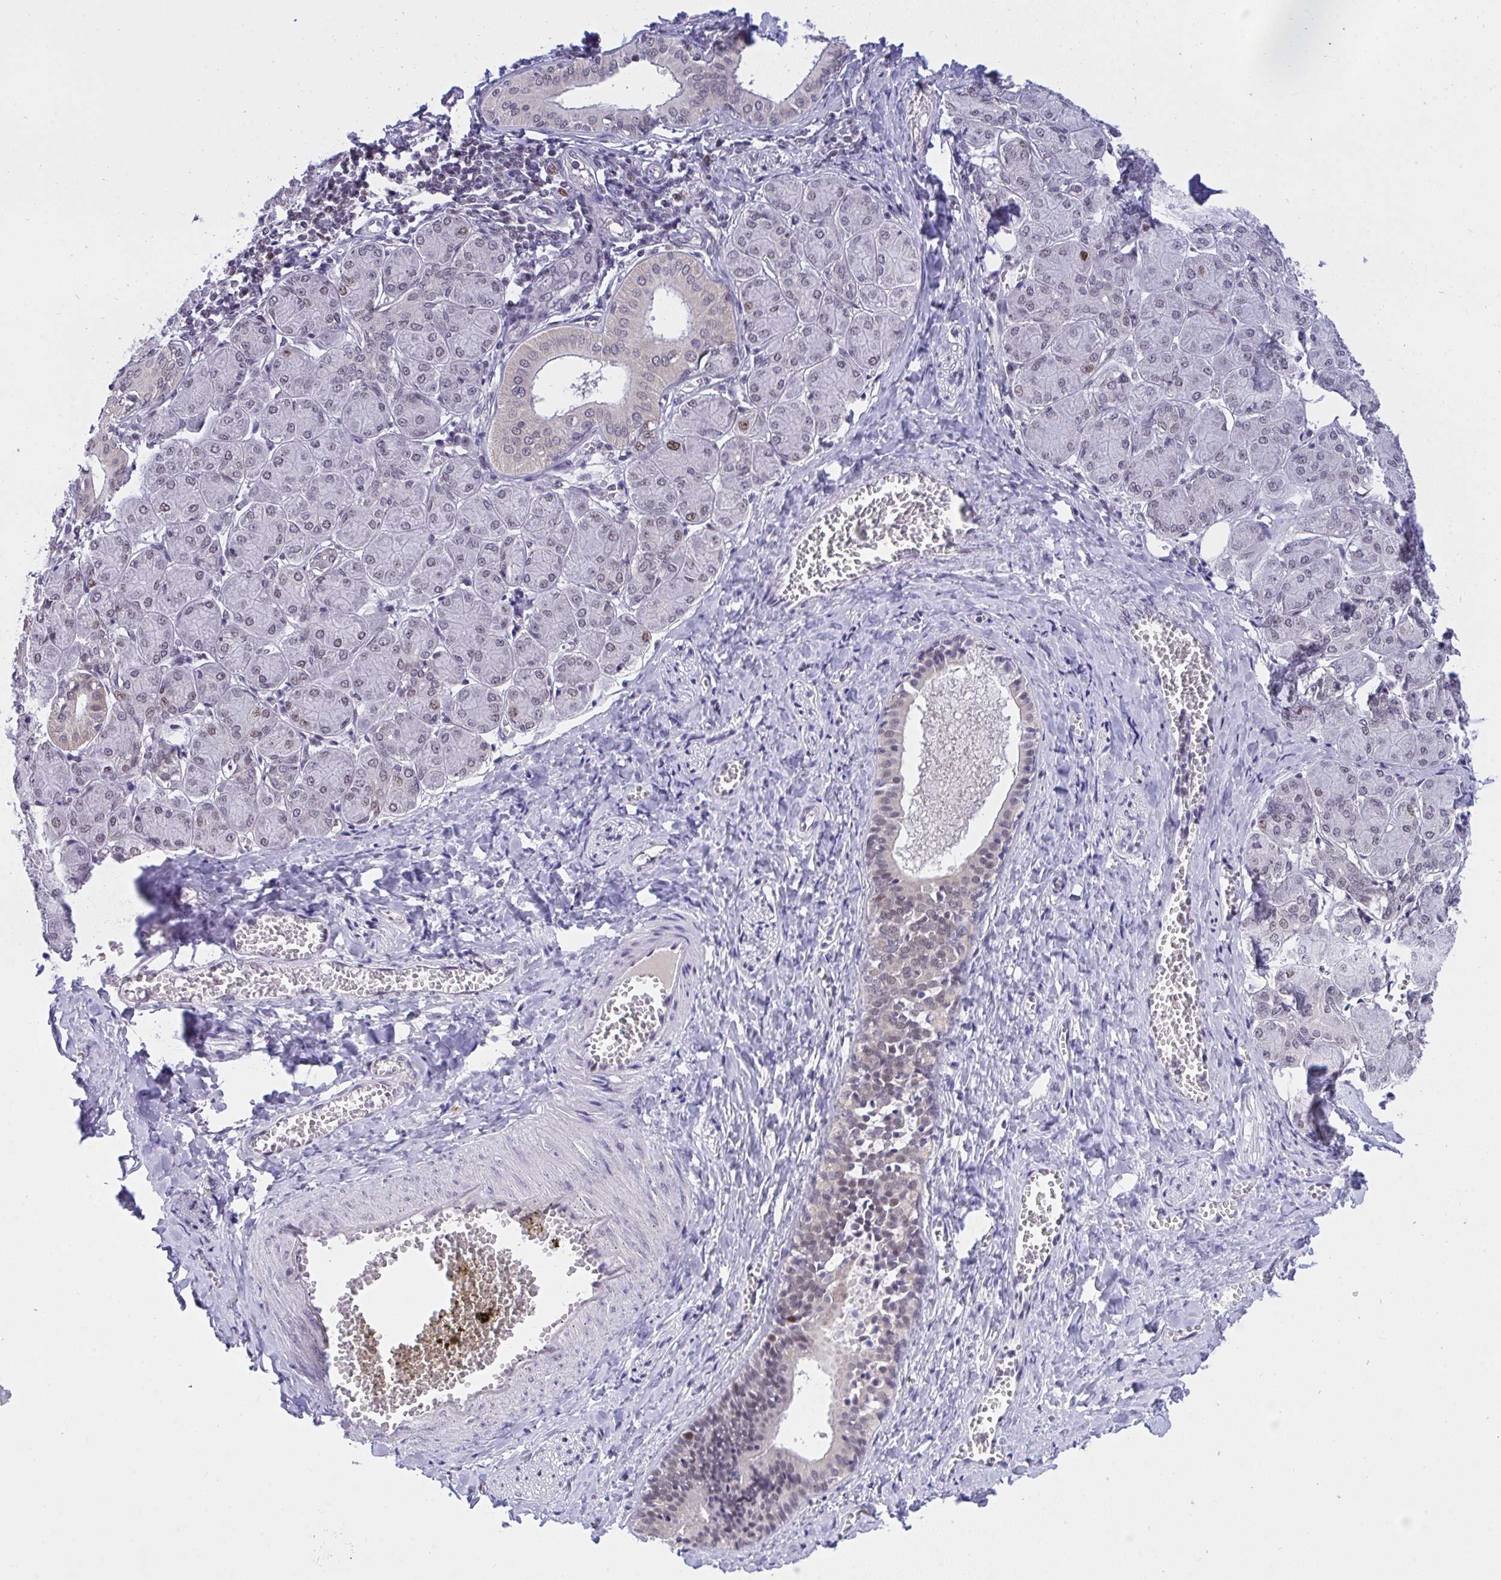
{"staining": {"intensity": "weak", "quantity": "<25%", "location": "nuclear"}, "tissue": "salivary gland", "cell_type": "Glandular cells", "image_type": "normal", "snomed": [{"axis": "morphology", "description": "Normal tissue, NOS"}, {"axis": "morphology", "description": "Inflammation, NOS"}, {"axis": "topography", "description": "Lymph node"}, {"axis": "topography", "description": "Salivary gland"}], "caption": "IHC micrograph of benign salivary gland: salivary gland stained with DAB (3,3'-diaminobenzidine) shows no significant protein expression in glandular cells. The staining was performed using DAB to visualize the protein expression in brown, while the nuclei were stained in blue with hematoxylin (Magnification: 20x).", "gene": "RFC4", "patient": {"sex": "male", "age": 3}}